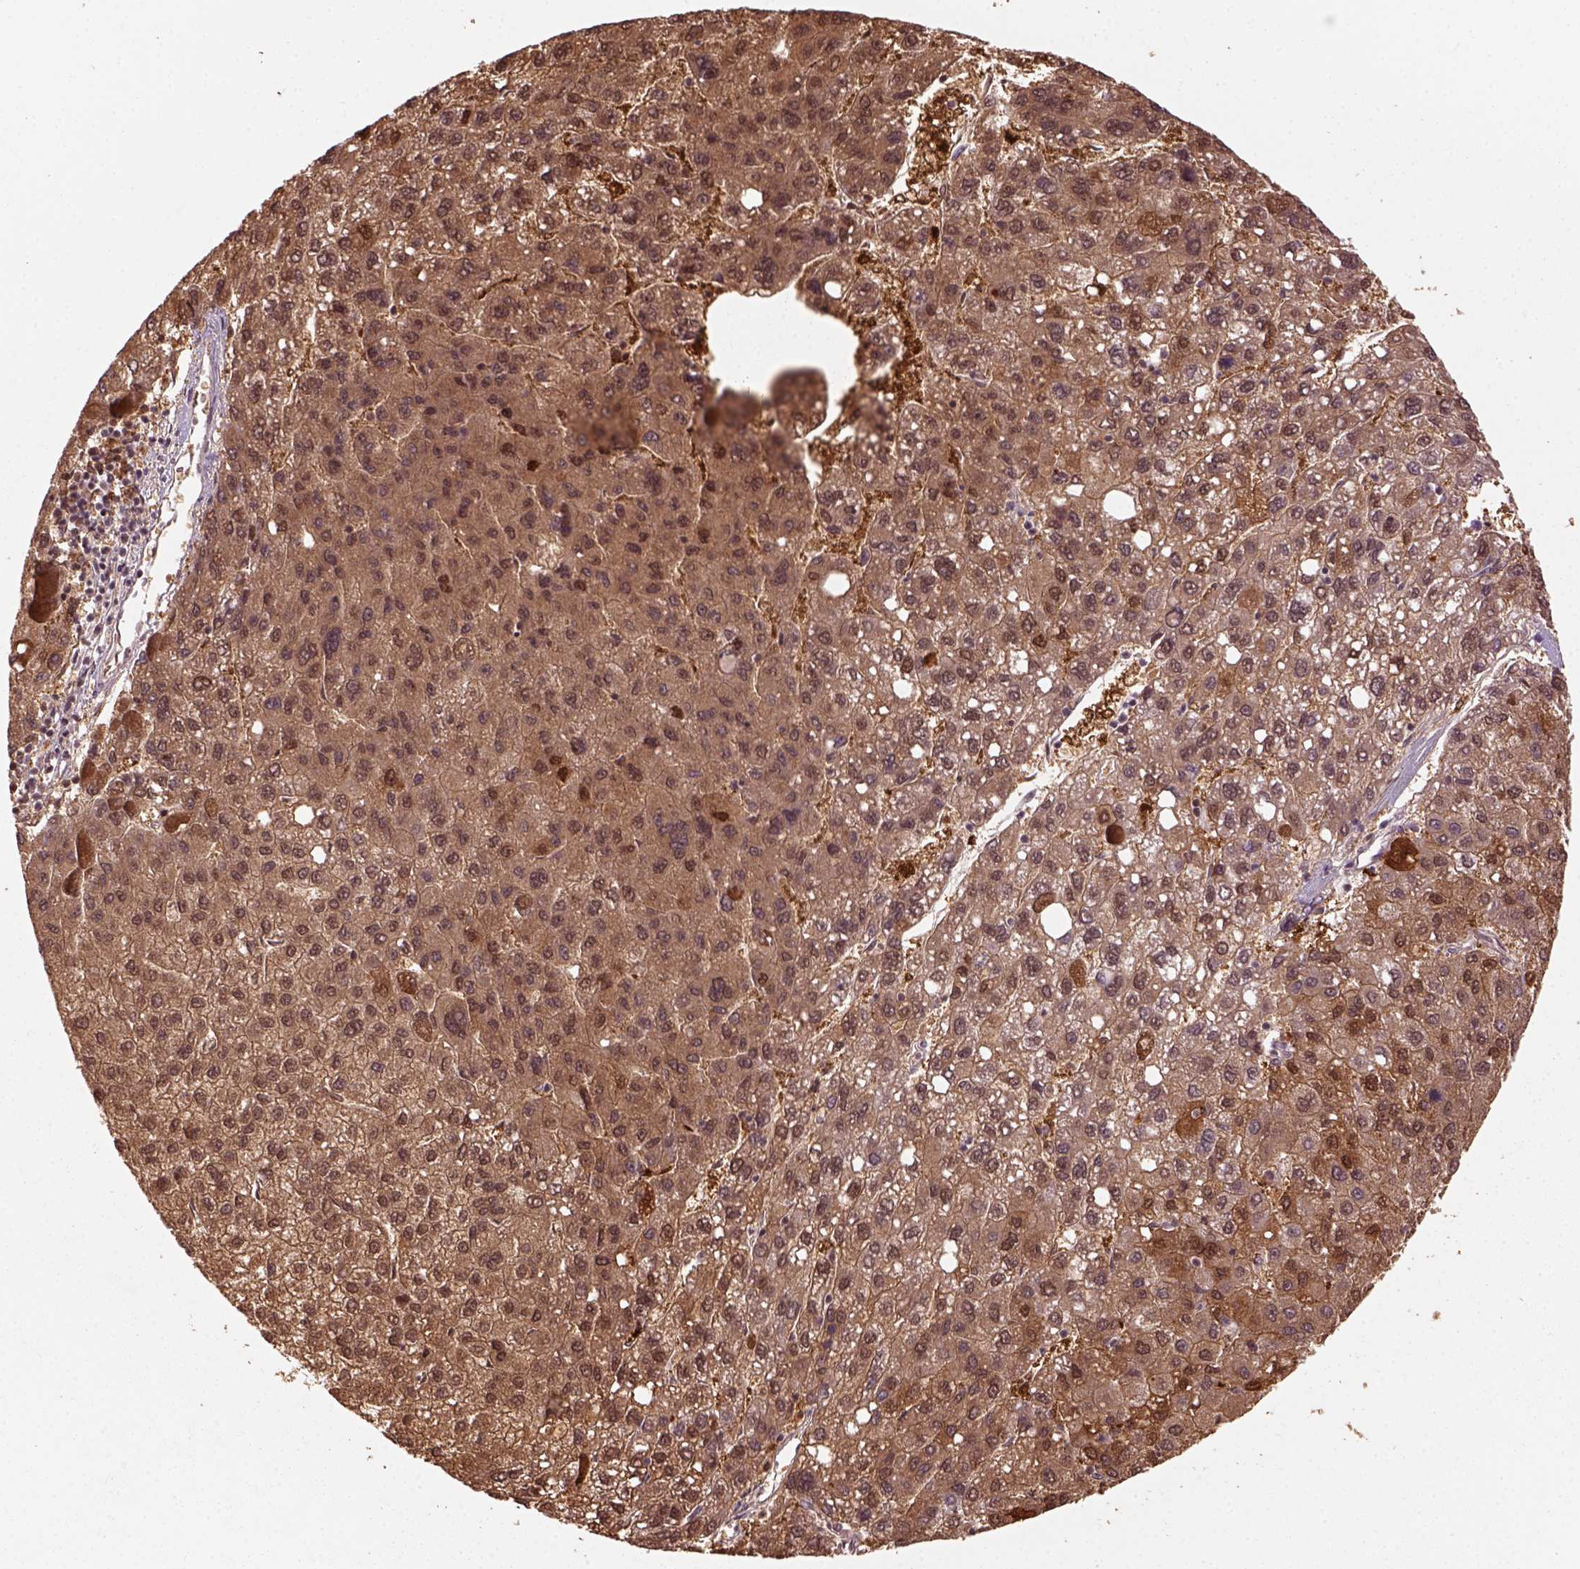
{"staining": {"intensity": "moderate", "quantity": ">75%", "location": "cytoplasmic/membranous,nuclear"}, "tissue": "liver cancer", "cell_type": "Tumor cells", "image_type": "cancer", "snomed": [{"axis": "morphology", "description": "Carcinoma, Hepatocellular, NOS"}, {"axis": "topography", "description": "Liver"}], "caption": "The photomicrograph demonstrates immunohistochemical staining of liver hepatocellular carcinoma. There is moderate cytoplasmic/membranous and nuclear expression is seen in approximately >75% of tumor cells.", "gene": "GOT1", "patient": {"sex": "female", "age": 82}}